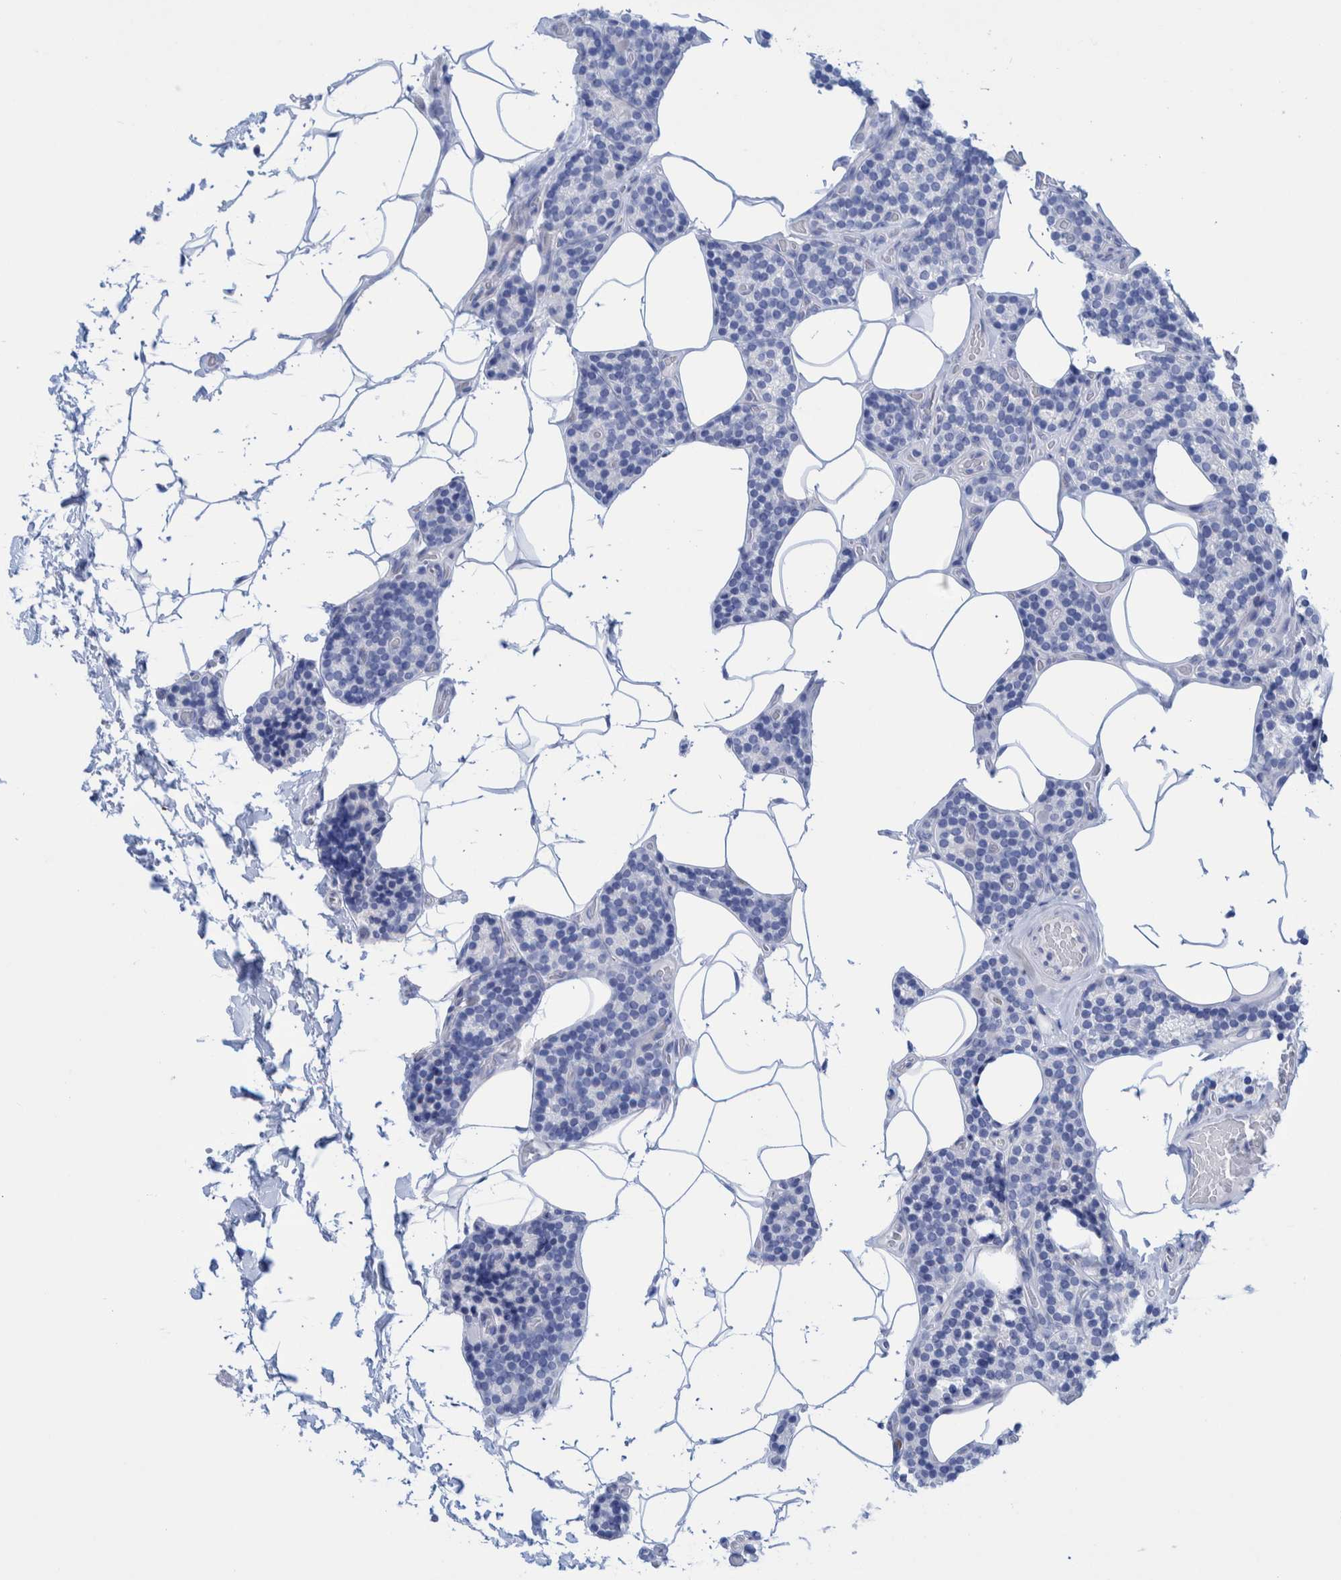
{"staining": {"intensity": "negative", "quantity": "none", "location": "none"}, "tissue": "parathyroid gland", "cell_type": "Glandular cells", "image_type": "normal", "snomed": [{"axis": "morphology", "description": "Normal tissue, NOS"}, {"axis": "topography", "description": "Parathyroid gland"}], "caption": "Immunohistochemical staining of normal parathyroid gland exhibits no significant positivity in glandular cells. (Stains: DAB (3,3'-diaminobenzidine) immunohistochemistry (IHC) with hematoxylin counter stain, Microscopy: brightfield microscopy at high magnification).", "gene": "PERP", "patient": {"sex": "male", "age": 52}}